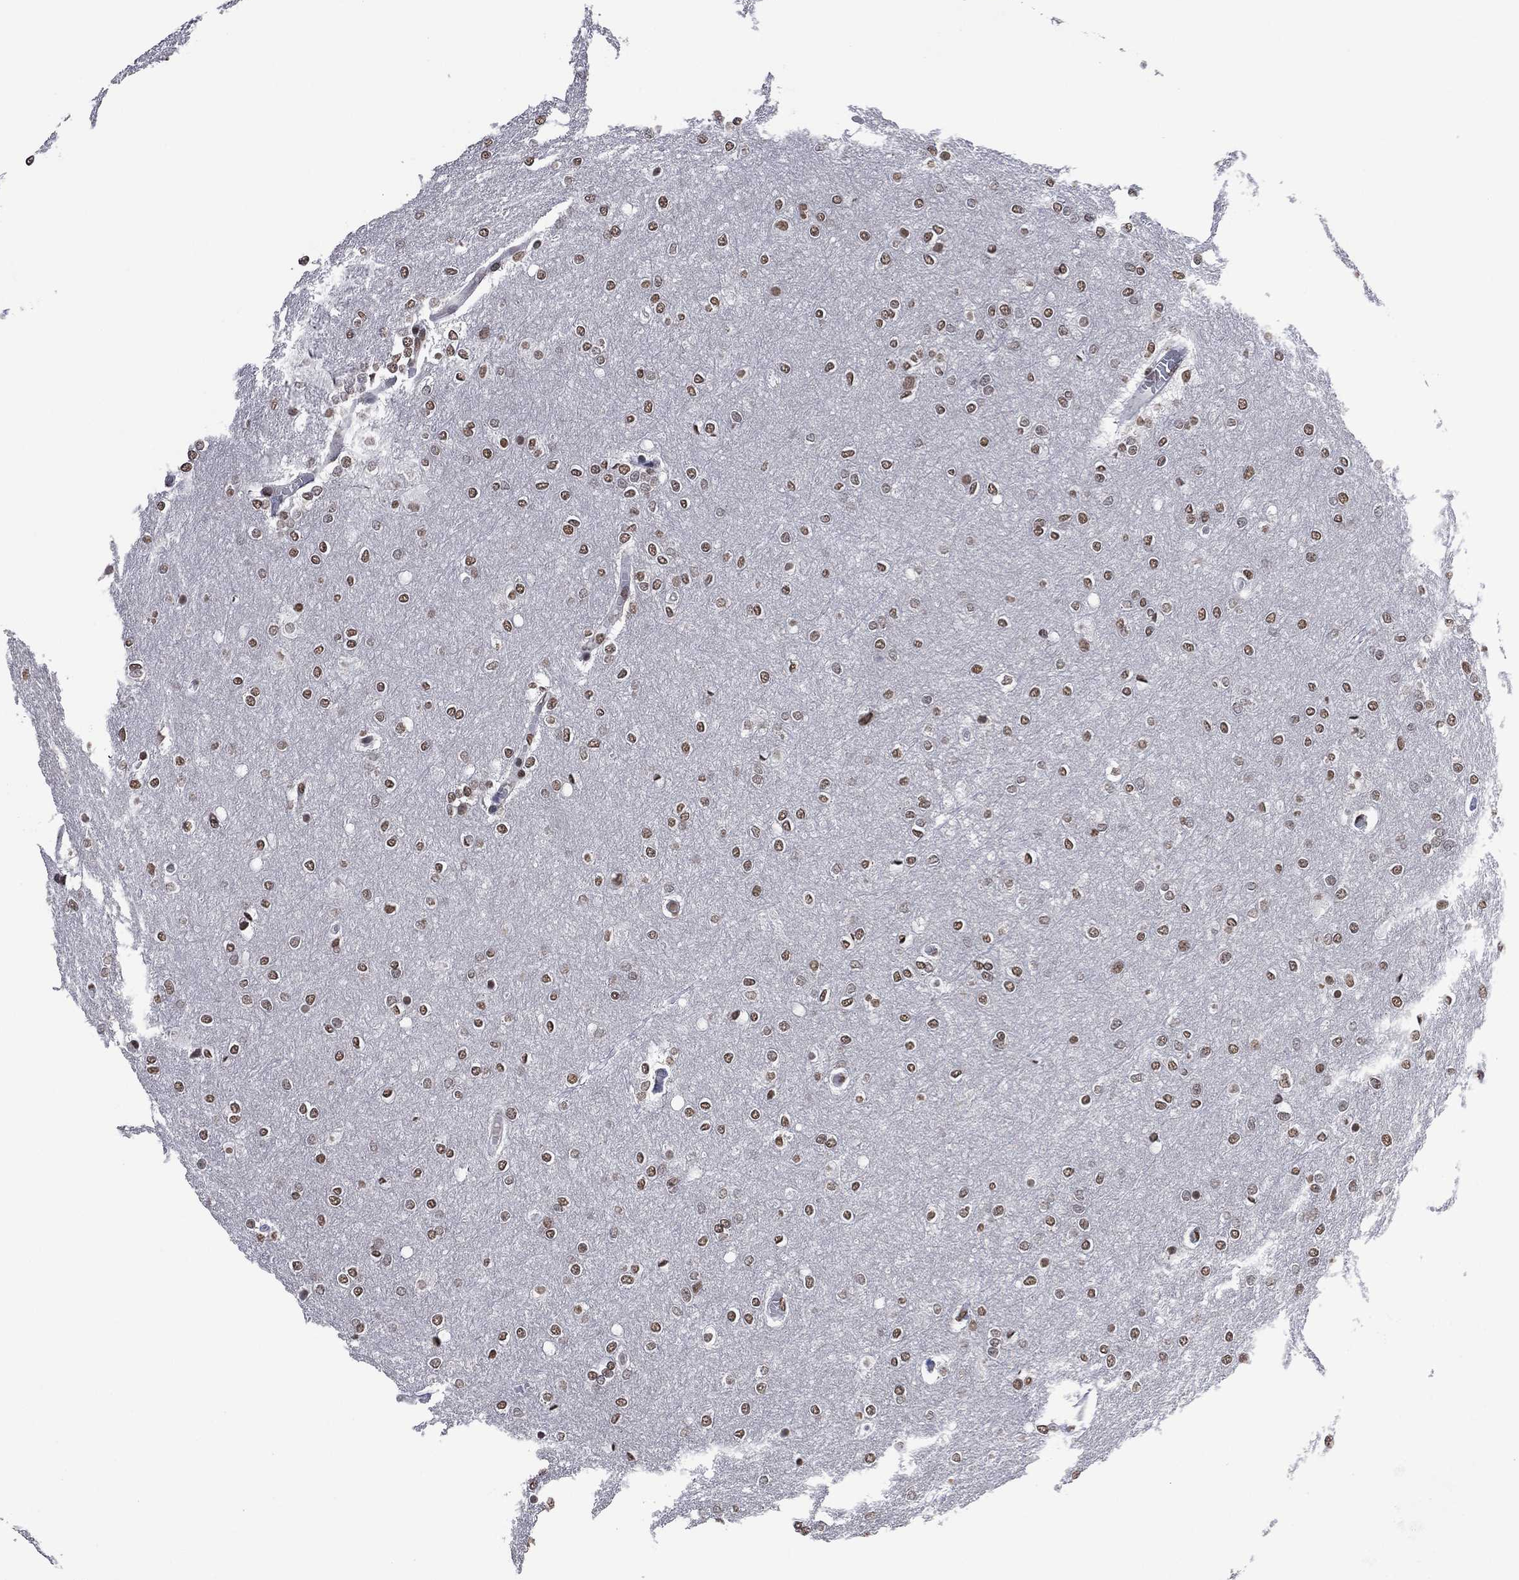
{"staining": {"intensity": "moderate", "quantity": ">75%", "location": "nuclear"}, "tissue": "glioma", "cell_type": "Tumor cells", "image_type": "cancer", "snomed": [{"axis": "morphology", "description": "Glioma, malignant, High grade"}, {"axis": "topography", "description": "Brain"}], "caption": "The immunohistochemical stain labels moderate nuclear staining in tumor cells of glioma tissue. The protein is shown in brown color, while the nuclei are stained blue.", "gene": "EHMT1", "patient": {"sex": "female", "age": 61}}